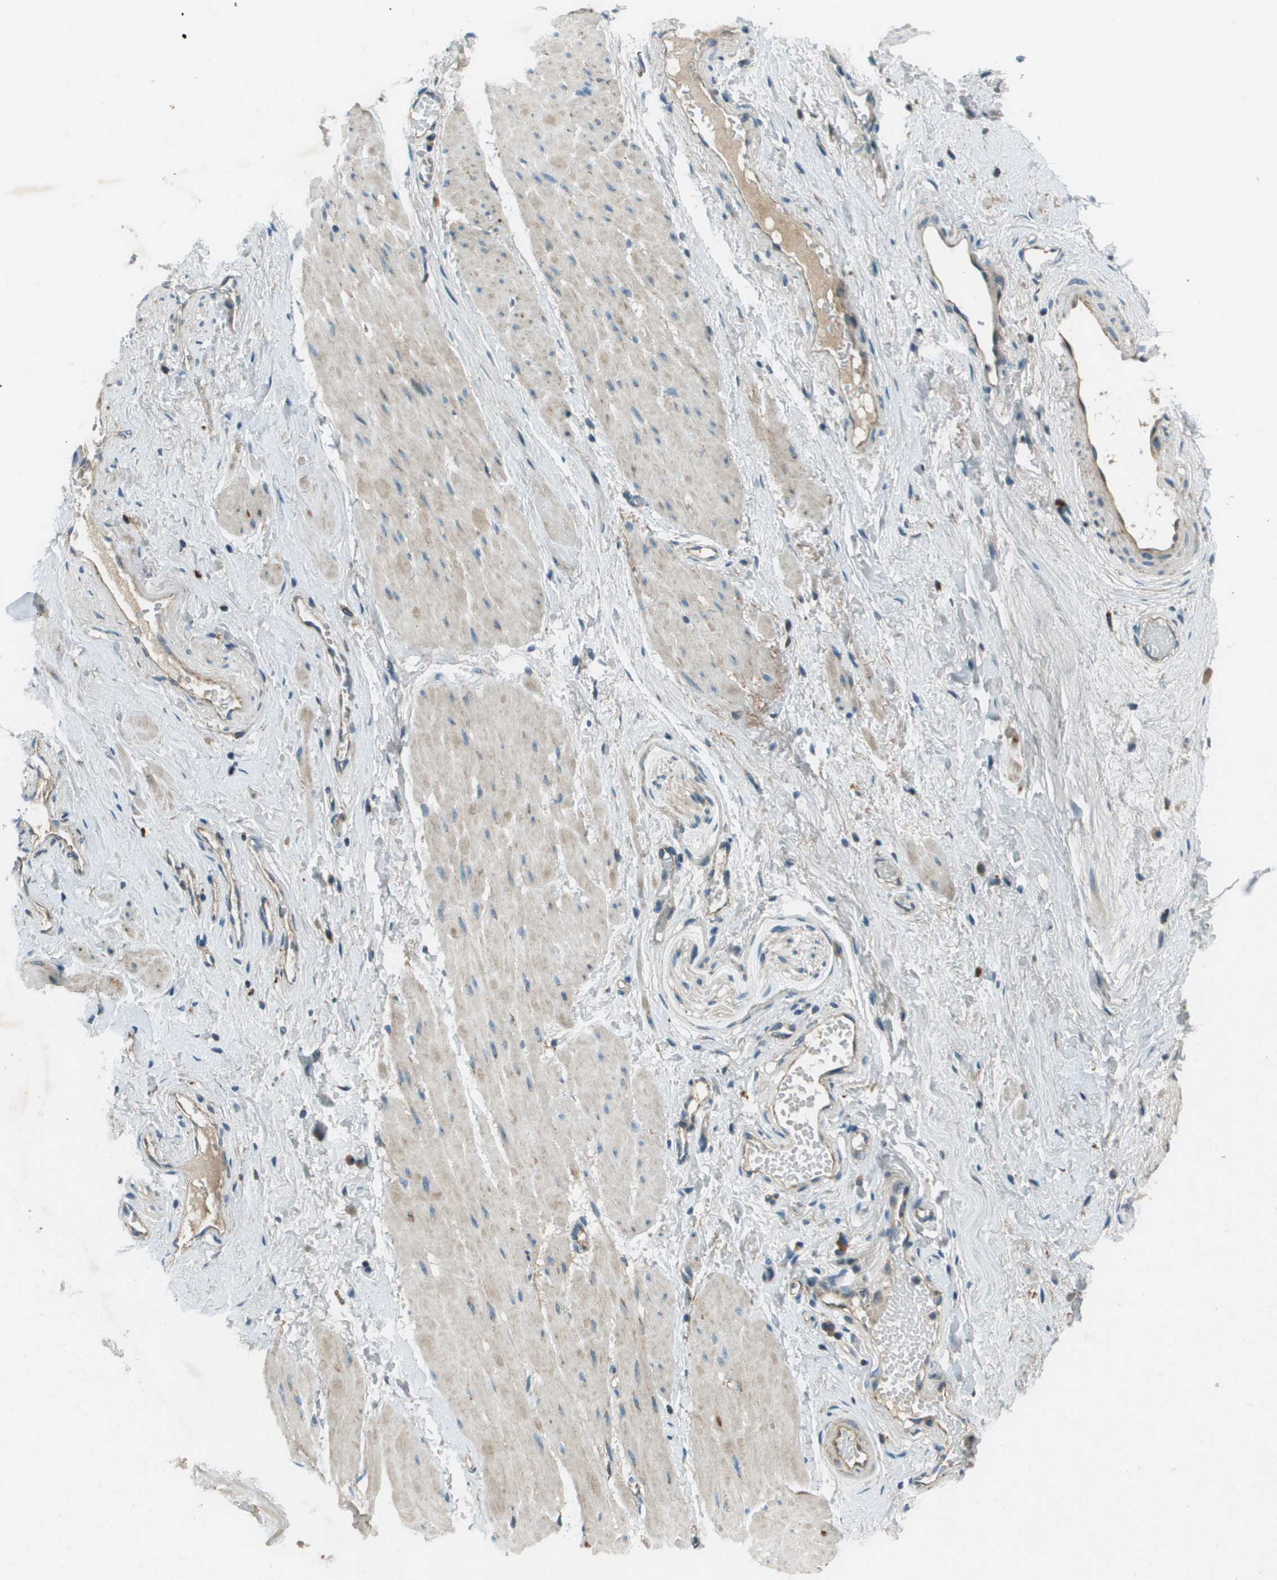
{"staining": {"intensity": "negative", "quantity": "none", "location": "none"}, "tissue": "adipose tissue", "cell_type": "Adipocytes", "image_type": "normal", "snomed": [{"axis": "morphology", "description": "Normal tissue, NOS"}, {"axis": "topography", "description": "Soft tissue"}, {"axis": "topography", "description": "Vascular tissue"}], "caption": "Immunohistochemistry of benign adipose tissue shows no expression in adipocytes. The staining was performed using DAB (3,3'-diaminobenzidine) to visualize the protein expression in brown, while the nuclei were stained in blue with hematoxylin (Magnification: 20x).", "gene": "MIGA1", "patient": {"sex": "female", "age": 35}}